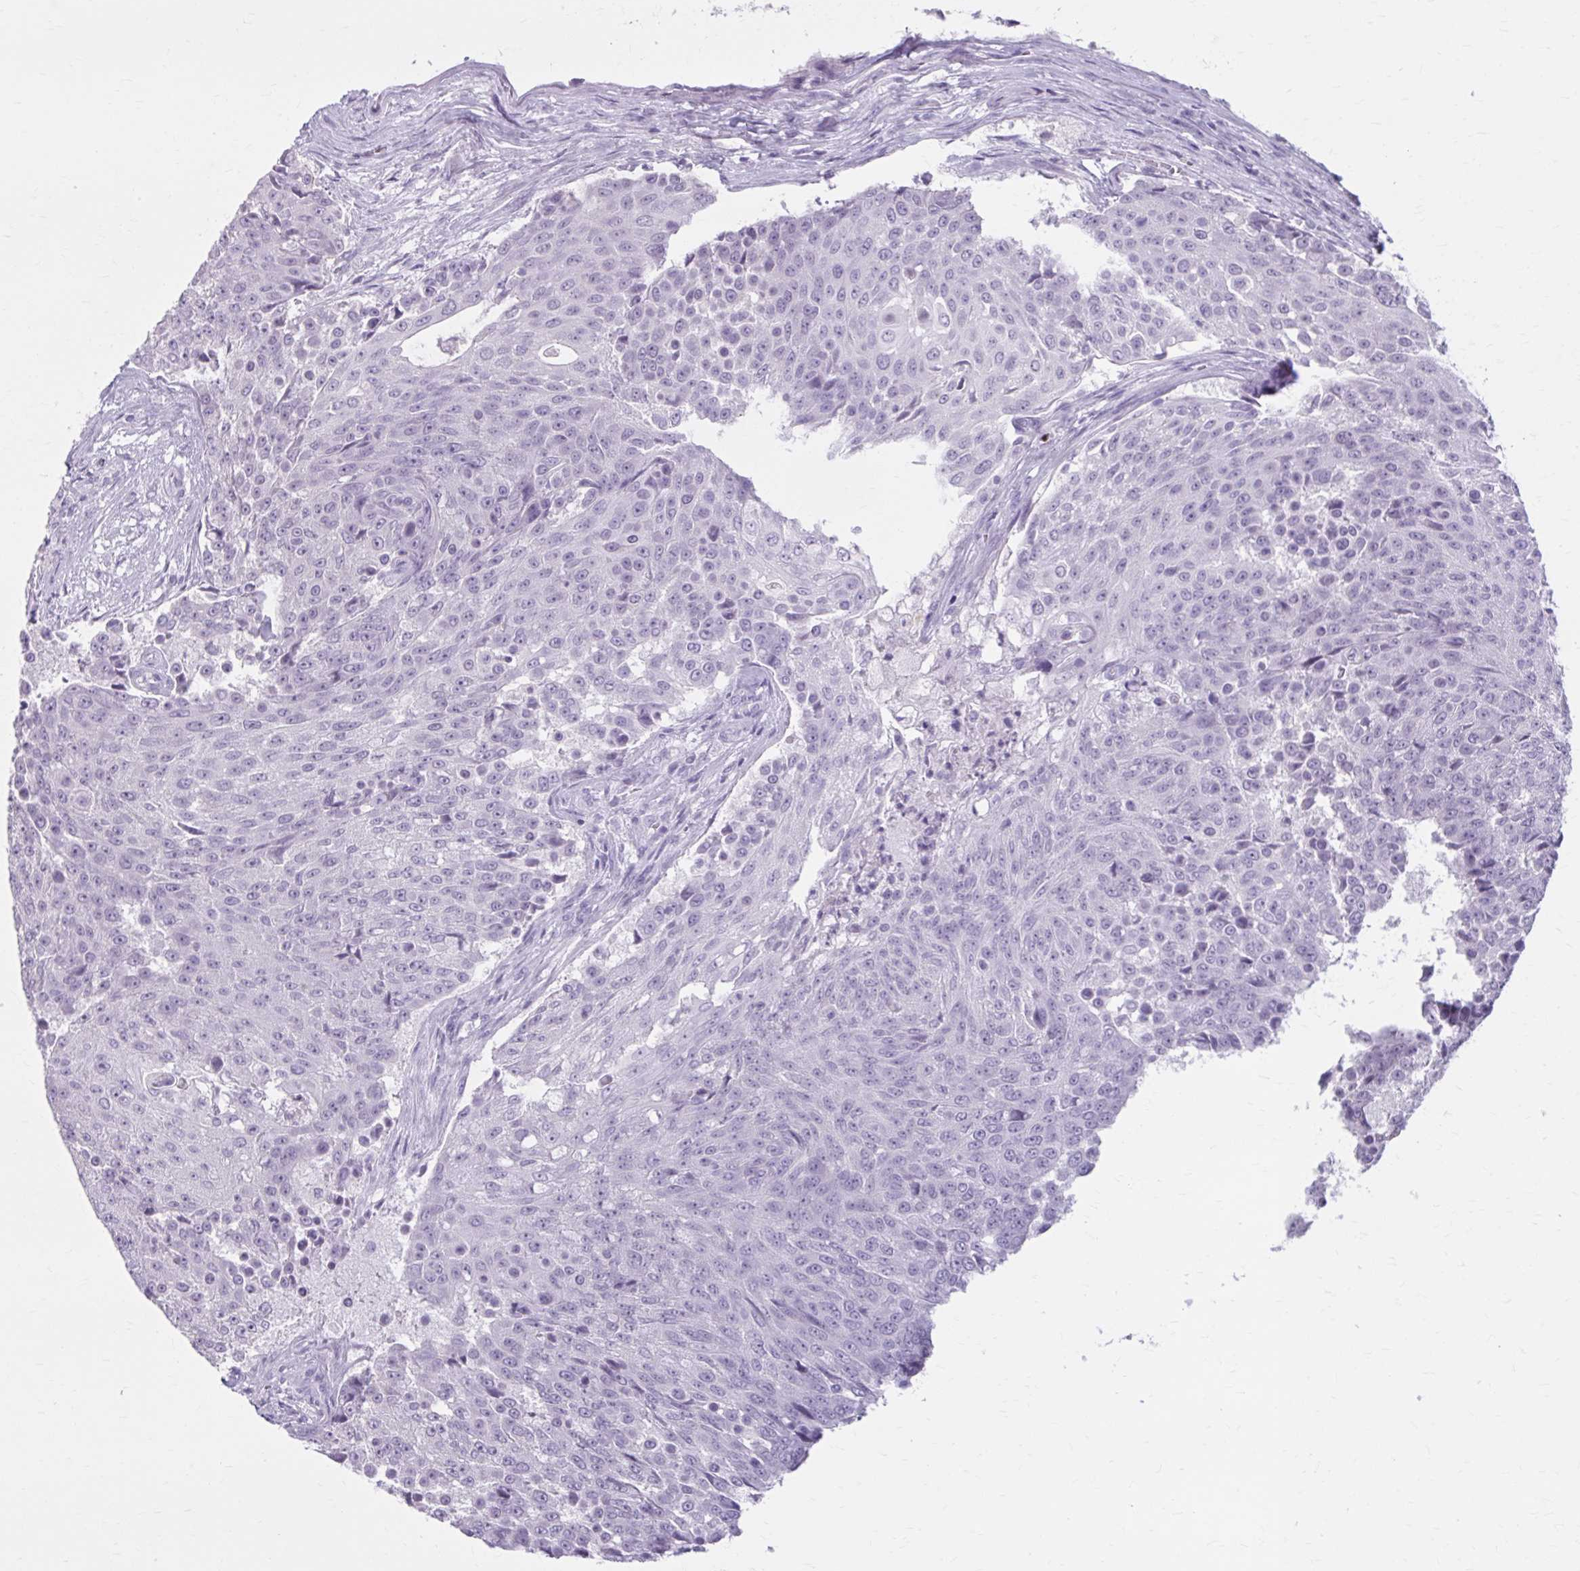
{"staining": {"intensity": "negative", "quantity": "none", "location": "none"}, "tissue": "urothelial cancer", "cell_type": "Tumor cells", "image_type": "cancer", "snomed": [{"axis": "morphology", "description": "Urothelial carcinoma, High grade"}, {"axis": "topography", "description": "Urinary bladder"}], "caption": "A histopathology image of human high-grade urothelial carcinoma is negative for staining in tumor cells.", "gene": "OR4B1", "patient": {"sex": "female", "age": 63}}